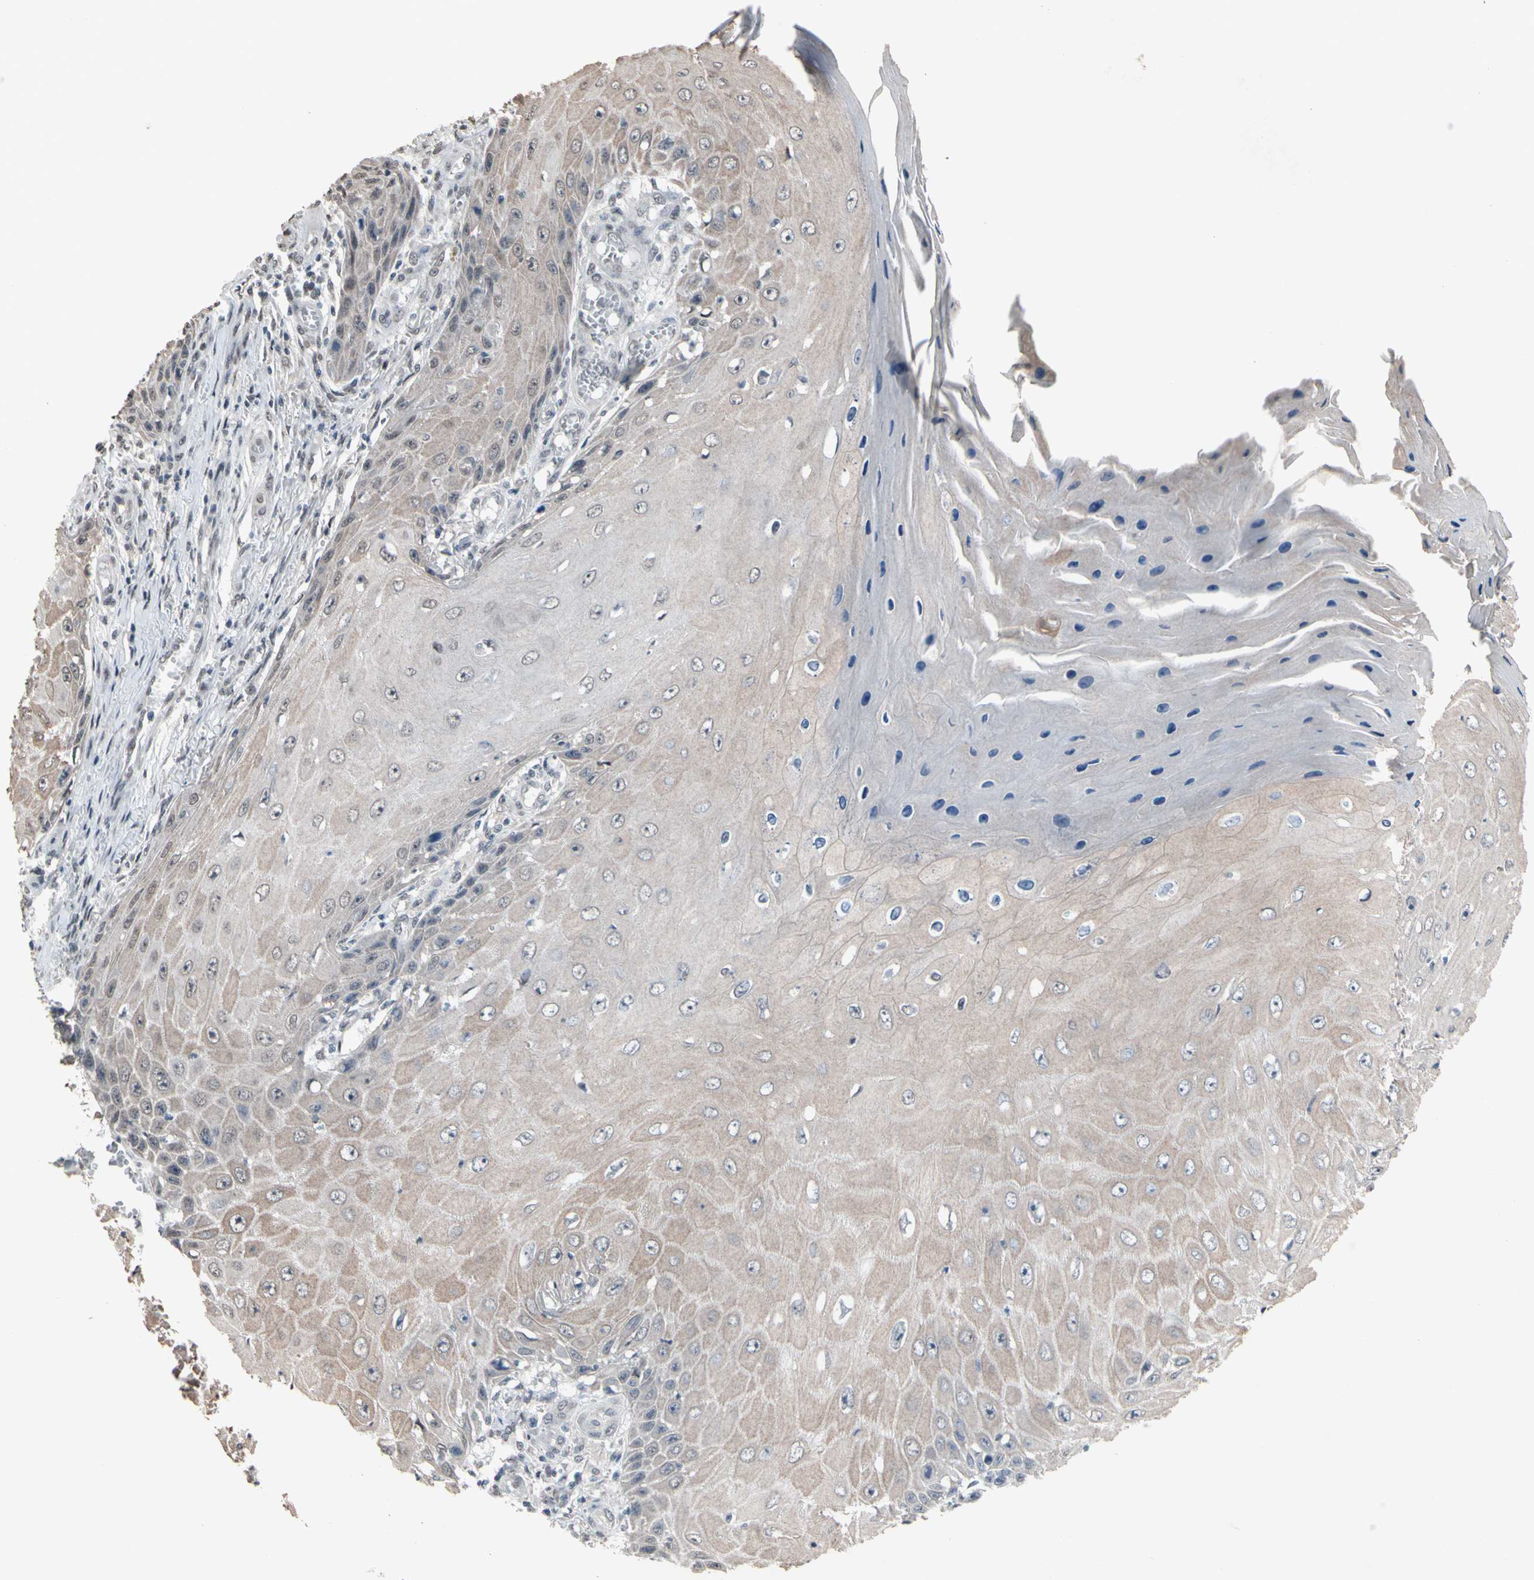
{"staining": {"intensity": "weak", "quantity": ">75%", "location": "cytoplasmic/membranous"}, "tissue": "skin cancer", "cell_type": "Tumor cells", "image_type": "cancer", "snomed": [{"axis": "morphology", "description": "Squamous cell carcinoma, NOS"}, {"axis": "topography", "description": "Skin"}], "caption": "Immunohistochemistry (IHC) staining of skin cancer, which exhibits low levels of weak cytoplasmic/membranous expression in approximately >75% of tumor cells indicating weak cytoplasmic/membranous protein positivity. The staining was performed using DAB (3,3'-diaminobenzidine) (brown) for protein detection and nuclei were counterstained in hematoxylin (blue).", "gene": "SV2A", "patient": {"sex": "female", "age": 73}}